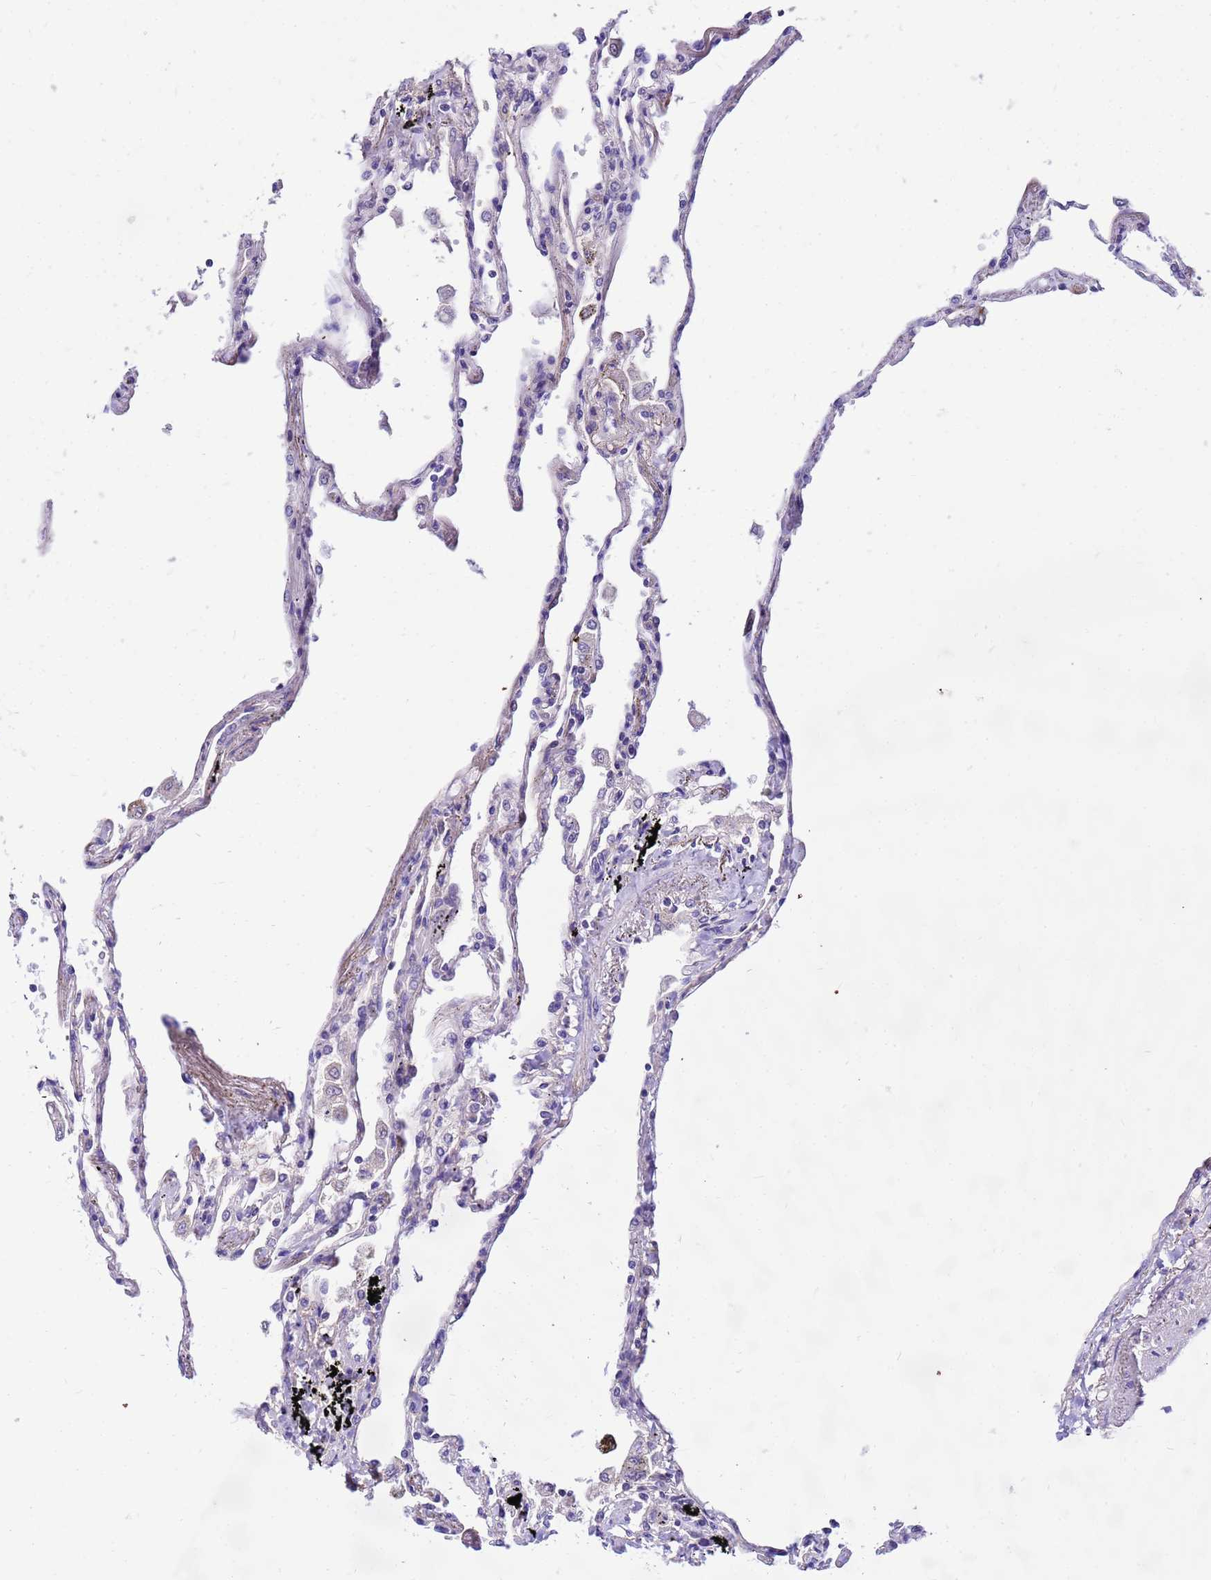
{"staining": {"intensity": "moderate", "quantity": "25%-75%", "location": "cytoplasmic/membranous"}, "tissue": "lung", "cell_type": "Alveolar cells", "image_type": "normal", "snomed": [{"axis": "morphology", "description": "Normal tissue, NOS"}, {"axis": "topography", "description": "Lung"}], "caption": "Approximately 25%-75% of alveolar cells in normal human lung show moderate cytoplasmic/membranous protein positivity as visualized by brown immunohistochemical staining.", "gene": "GET3", "patient": {"sex": "female", "age": 67}}